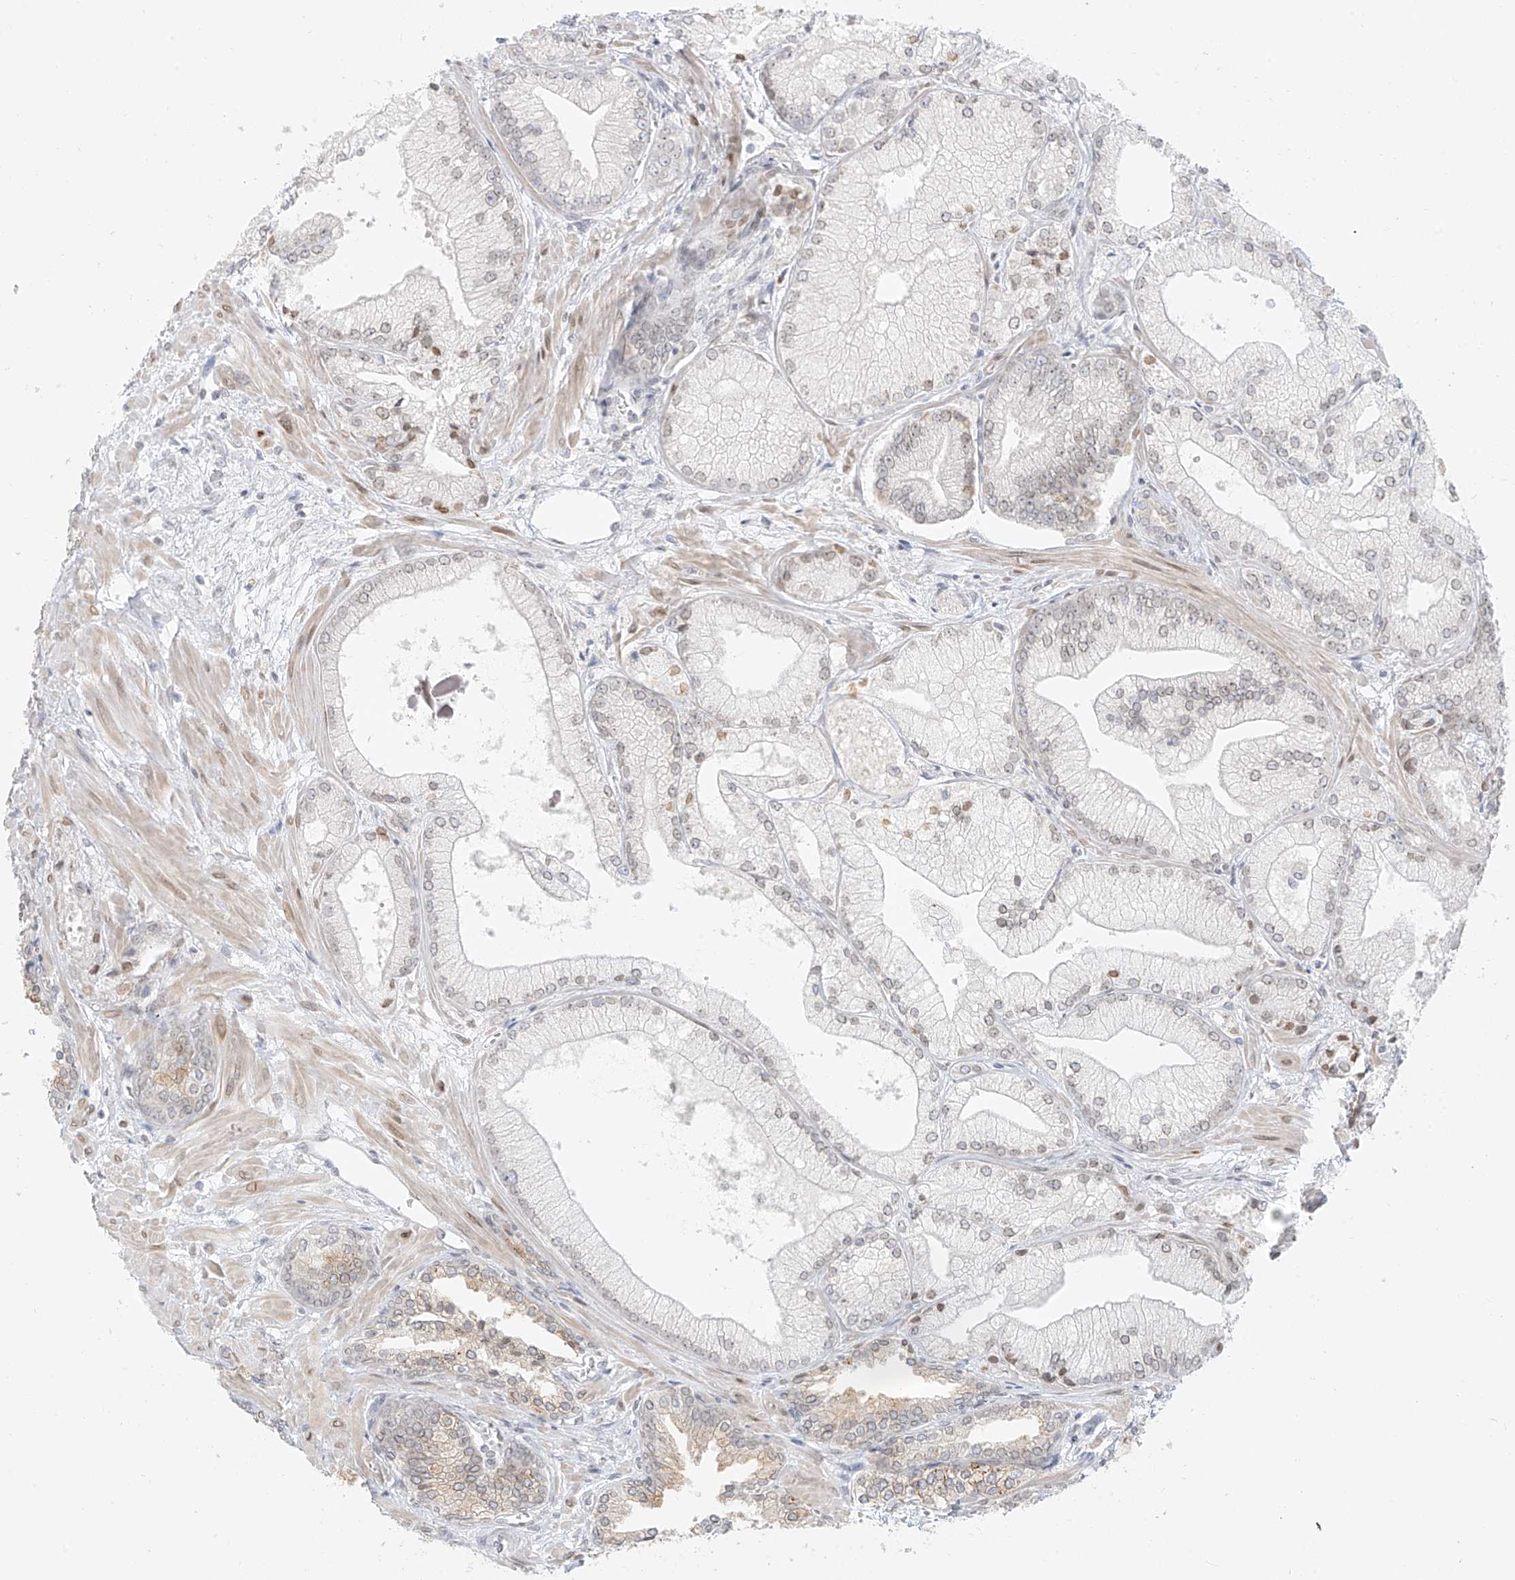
{"staining": {"intensity": "weak", "quantity": "<25%", "location": "cytoplasmic/membranous"}, "tissue": "prostate cancer", "cell_type": "Tumor cells", "image_type": "cancer", "snomed": [{"axis": "morphology", "description": "Adenocarcinoma, Low grade"}, {"axis": "topography", "description": "Prostate"}], "caption": "A photomicrograph of prostate cancer stained for a protein demonstrates no brown staining in tumor cells.", "gene": "OSBPL7", "patient": {"sex": "male", "age": 67}}